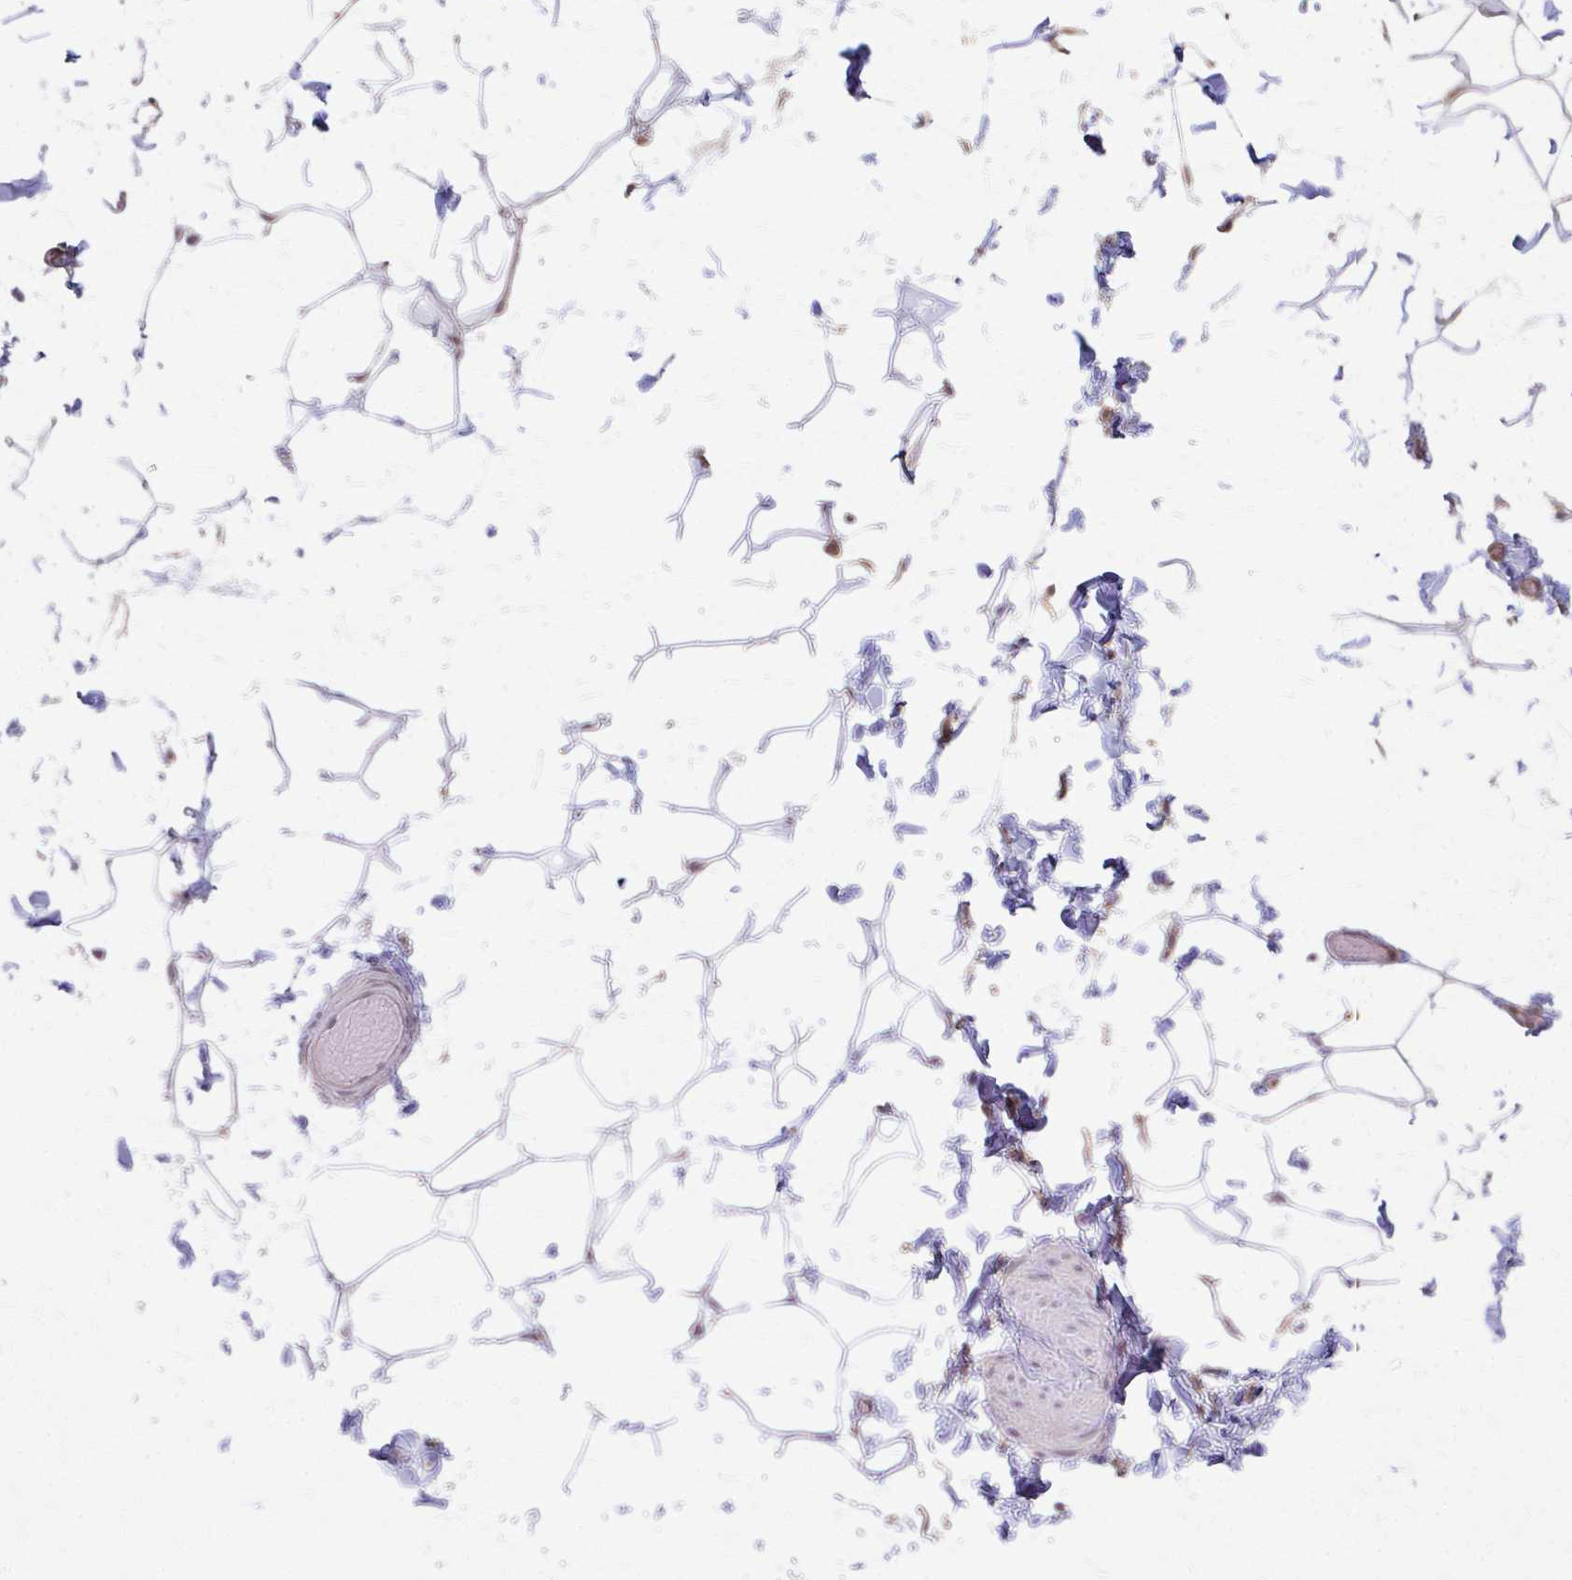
{"staining": {"intensity": "negative", "quantity": "none", "location": "none"}, "tissue": "adipose tissue", "cell_type": "Adipocytes", "image_type": "normal", "snomed": [{"axis": "morphology", "description": "Normal tissue, NOS"}, {"axis": "topography", "description": "Soft tissue"}, {"axis": "topography", "description": "Adipose tissue"}, {"axis": "topography", "description": "Vascular tissue"}, {"axis": "topography", "description": "Peripheral nerve tissue"}], "caption": "High magnification brightfield microscopy of normal adipose tissue stained with DAB (brown) and counterstained with hematoxylin (blue): adipocytes show no significant expression. Nuclei are stained in blue.", "gene": "RABGAP1L", "patient": {"sex": "male", "age": 29}}